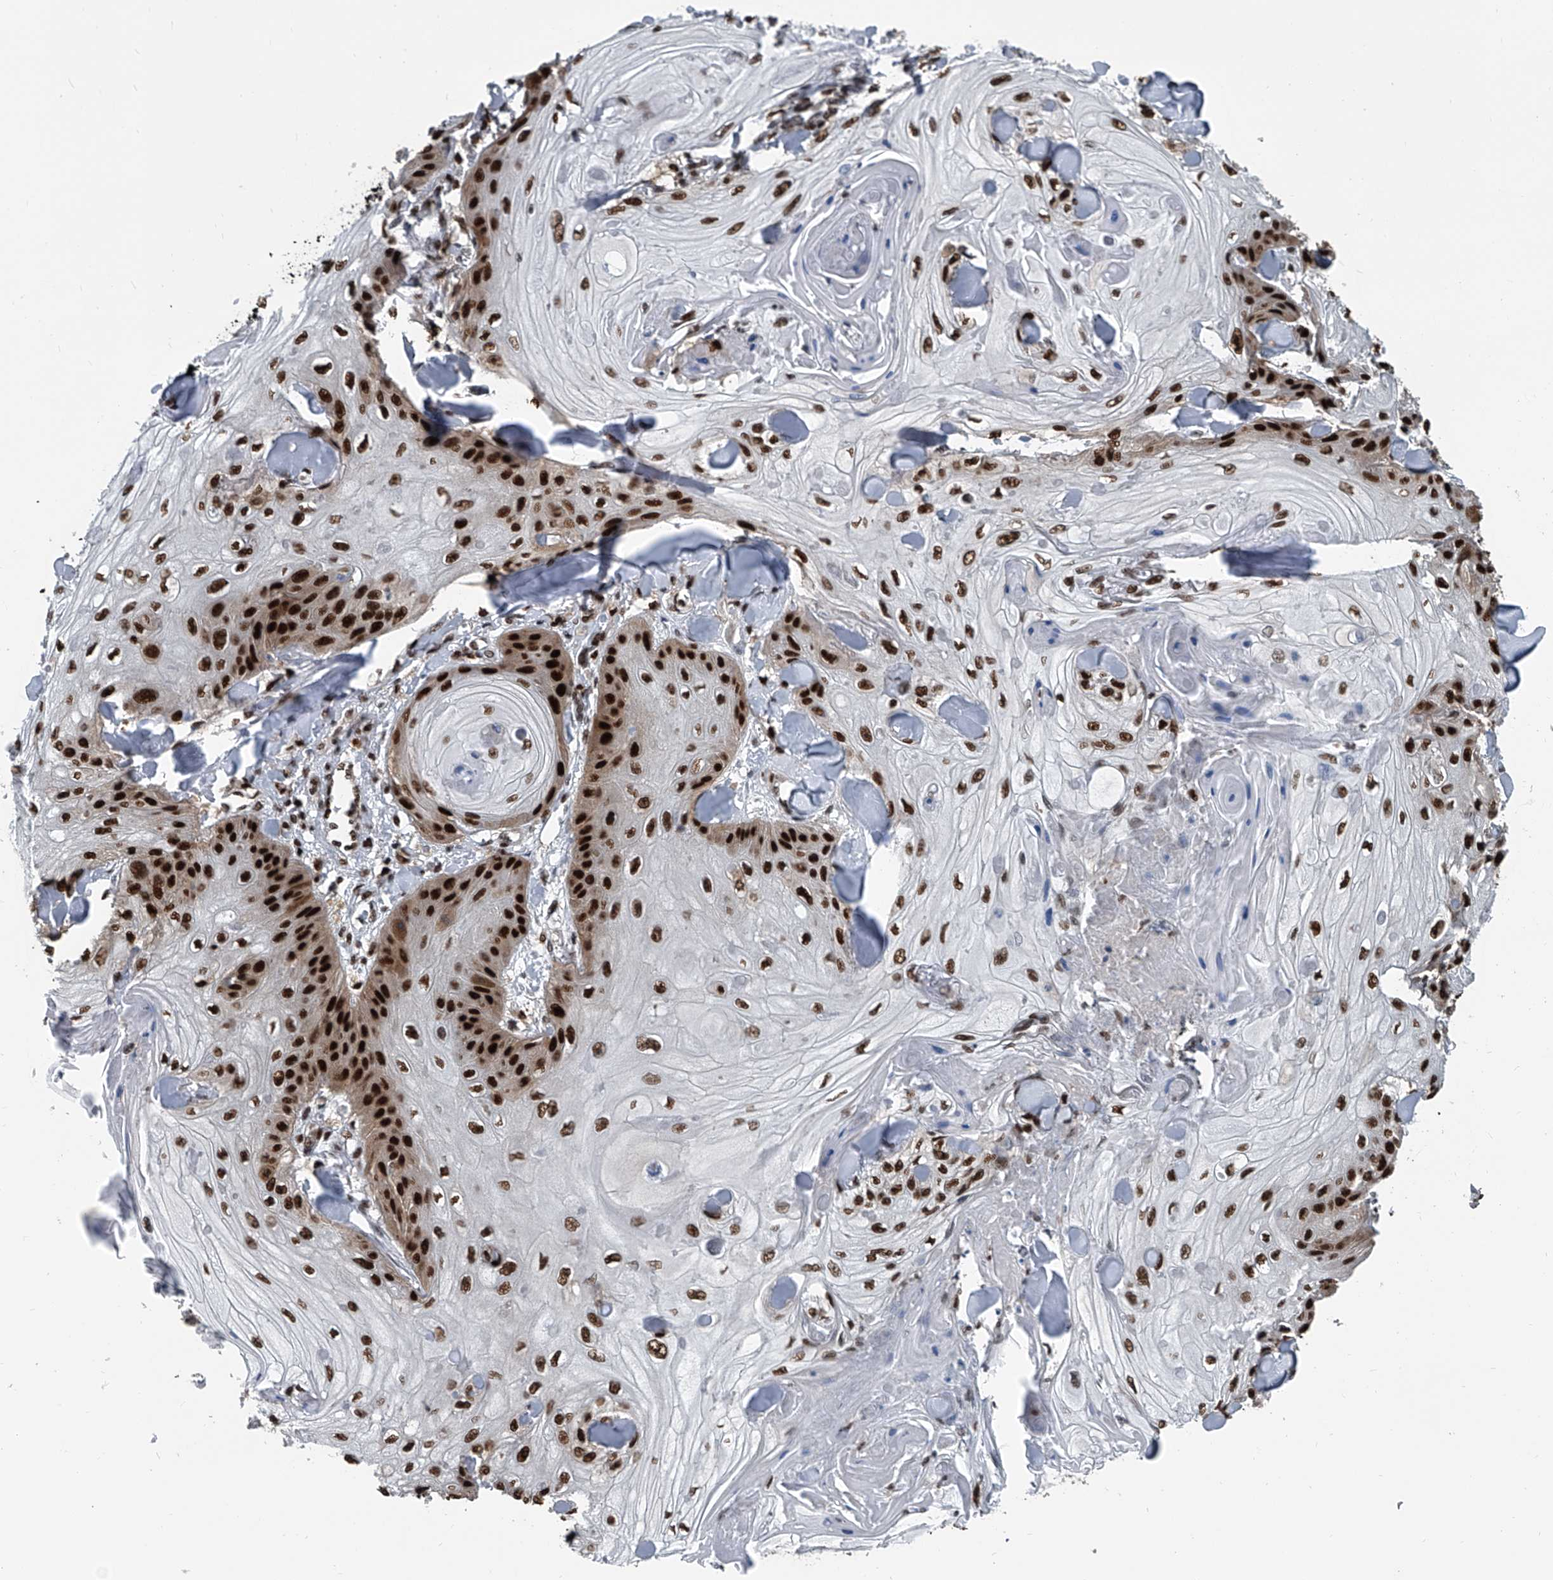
{"staining": {"intensity": "strong", "quantity": ">75%", "location": "nuclear"}, "tissue": "skin cancer", "cell_type": "Tumor cells", "image_type": "cancer", "snomed": [{"axis": "morphology", "description": "Squamous cell carcinoma, NOS"}, {"axis": "topography", "description": "Skin"}], "caption": "Immunohistochemical staining of skin cancer (squamous cell carcinoma) shows high levels of strong nuclear expression in approximately >75% of tumor cells.", "gene": "FKBP5", "patient": {"sex": "male", "age": 74}}